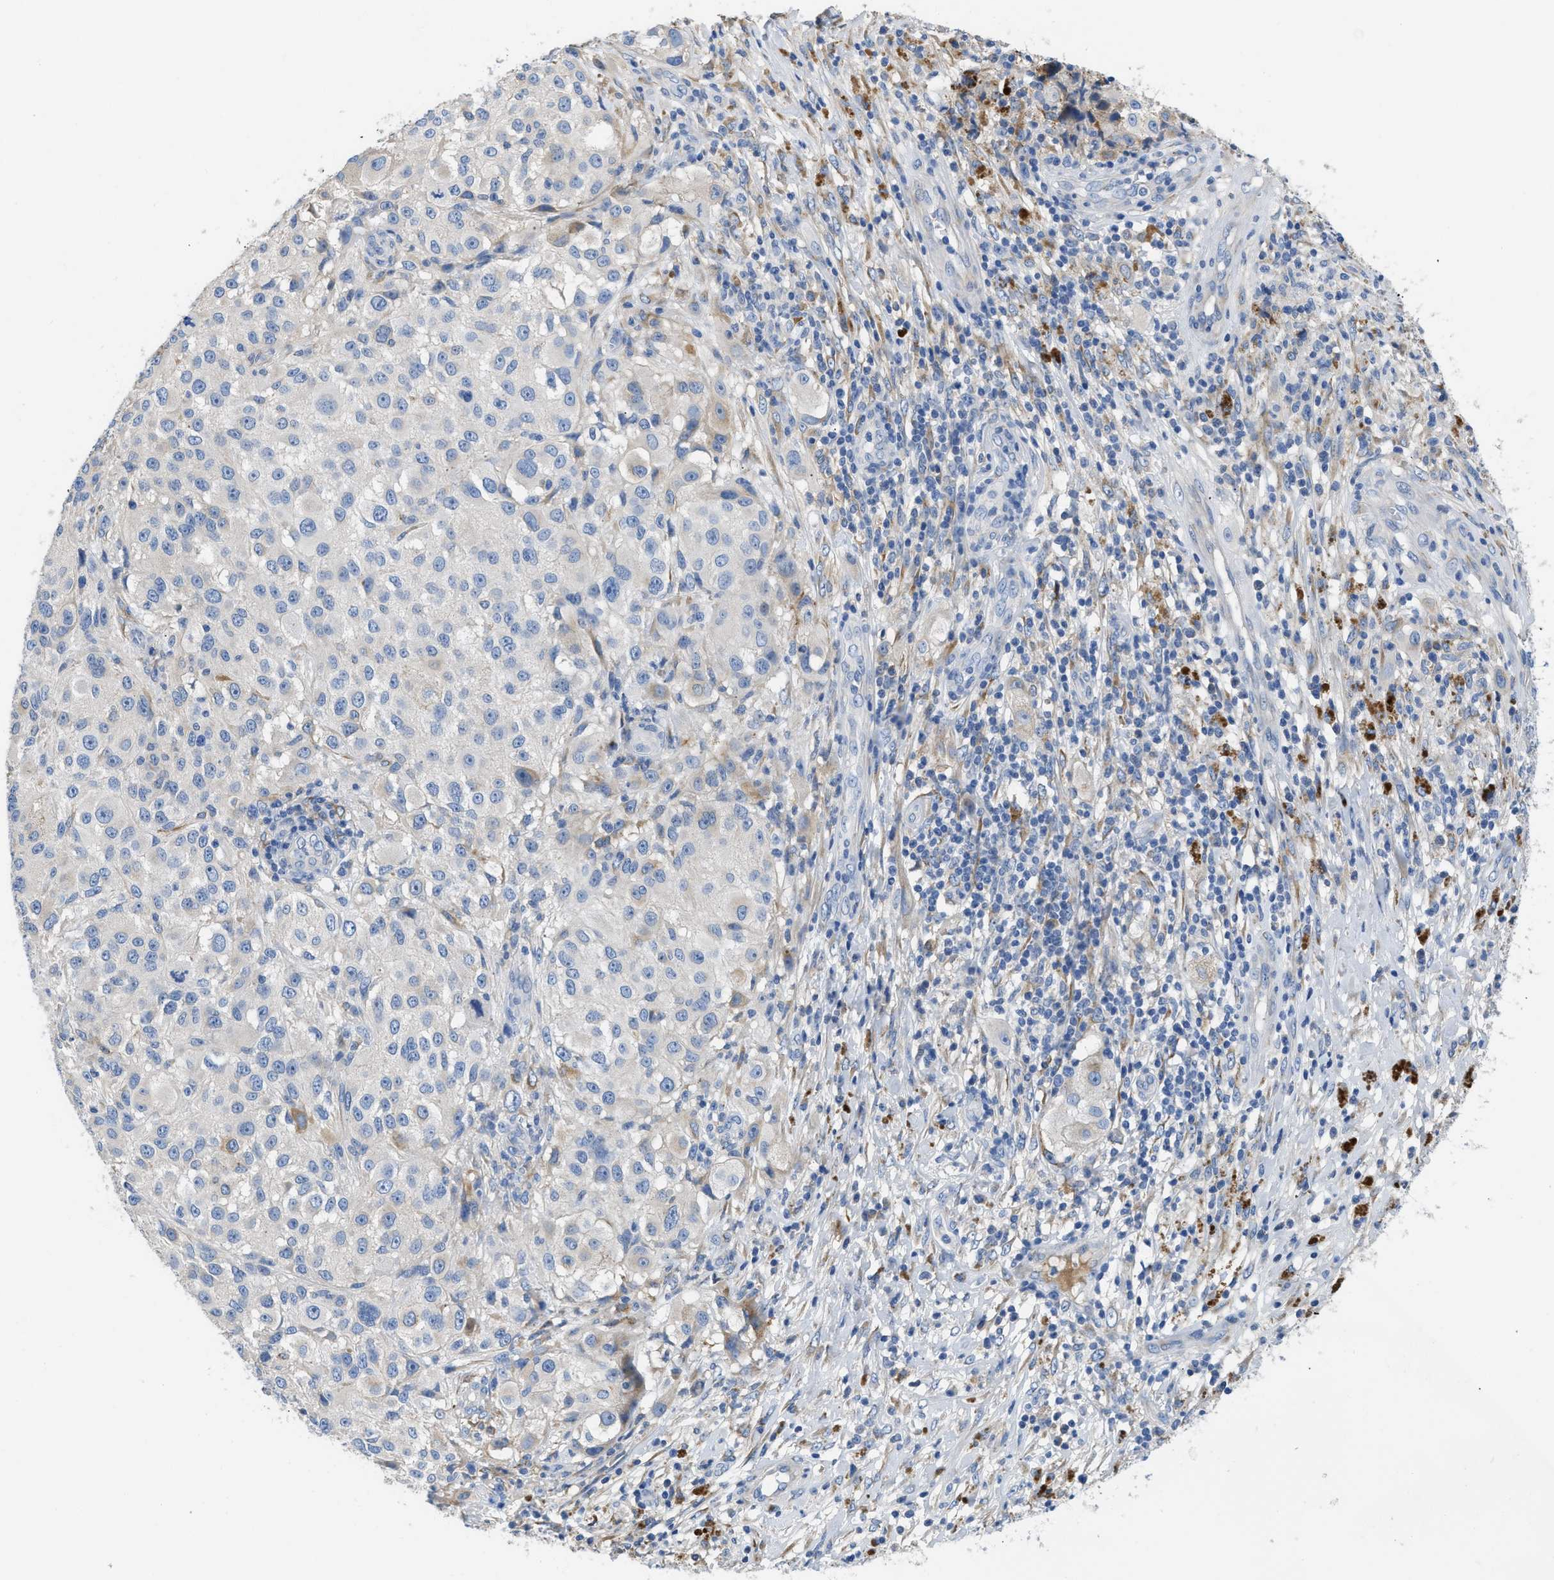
{"staining": {"intensity": "negative", "quantity": "none", "location": "none"}, "tissue": "melanoma", "cell_type": "Tumor cells", "image_type": "cancer", "snomed": [{"axis": "morphology", "description": "Necrosis, NOS"}, {"axis": "morphology", "description": "Malignant melanoma, NOS"}, {"axis": "topography", "description": "Skin"}], "caption": "Image shows no significant protein positivity in tumor cells of melanoma. (Brightfield microscopy of DAB immunohistochemistry at high magnification).", "gene": "C1S", "patient": {"sex": "female", "age": 87}}